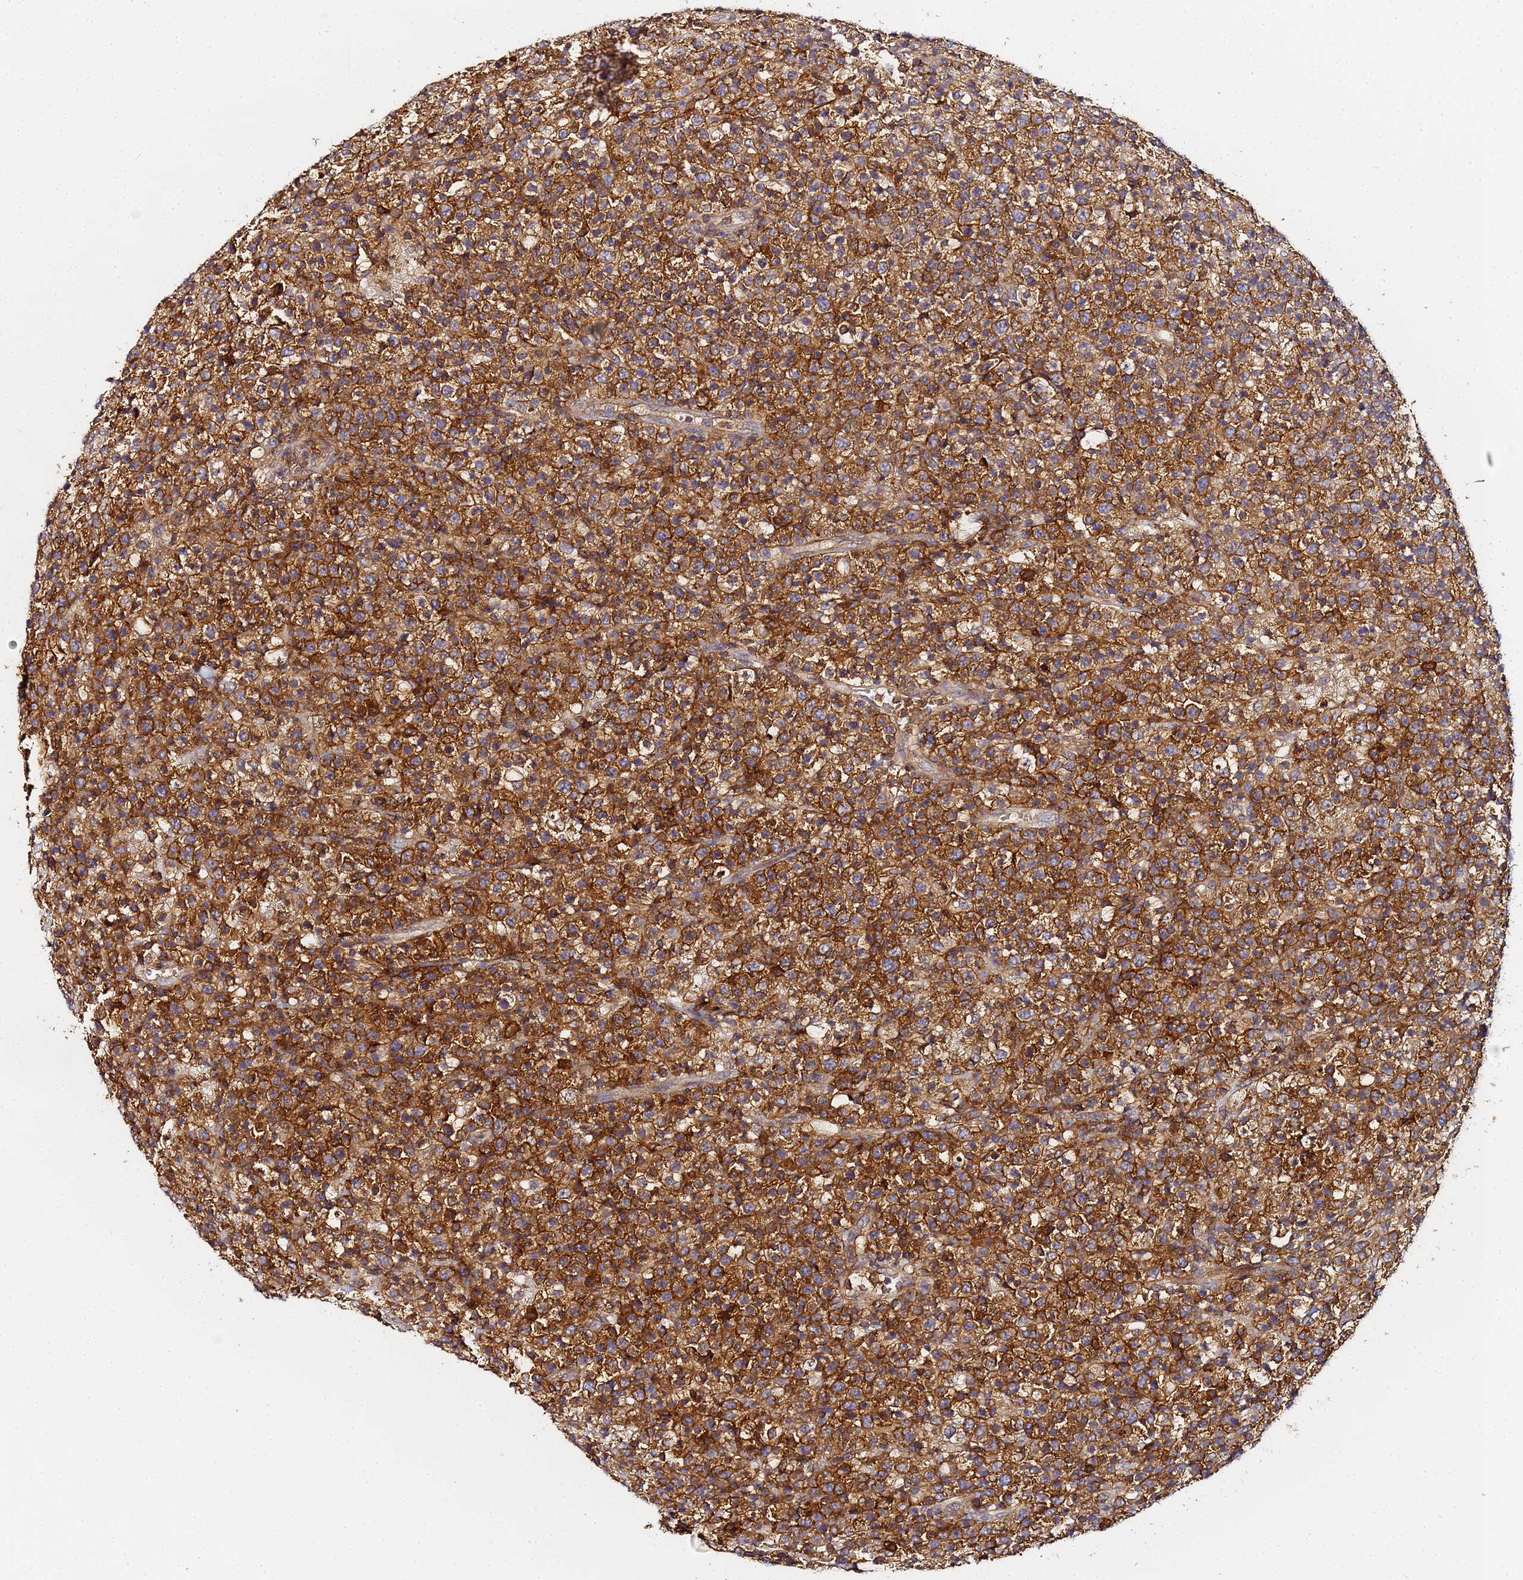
{"staining": {"intensity": "moderate", "quantity": ">75%", "location": "cytoplasmic/membranous"}, "tissue": "lymphoma", "cell_type": "Tumor cells", "image_type": "cancer", "snomed": [{"axis": "morphology", "description": "Malignant lymphoma, non-Hodgkin's type, High grade"}, {"axis": "topography", "description": "Colon"}], "caption": "Human high-grade malignant lymphoma, non-Hodgkin's type stained for a protein (brown) displays moderate cytoplasmic/membranous positive staining in about >75% of tumor cells.", "gene": "LRRC69", "patient": {"sex": "female", "age": 53}}